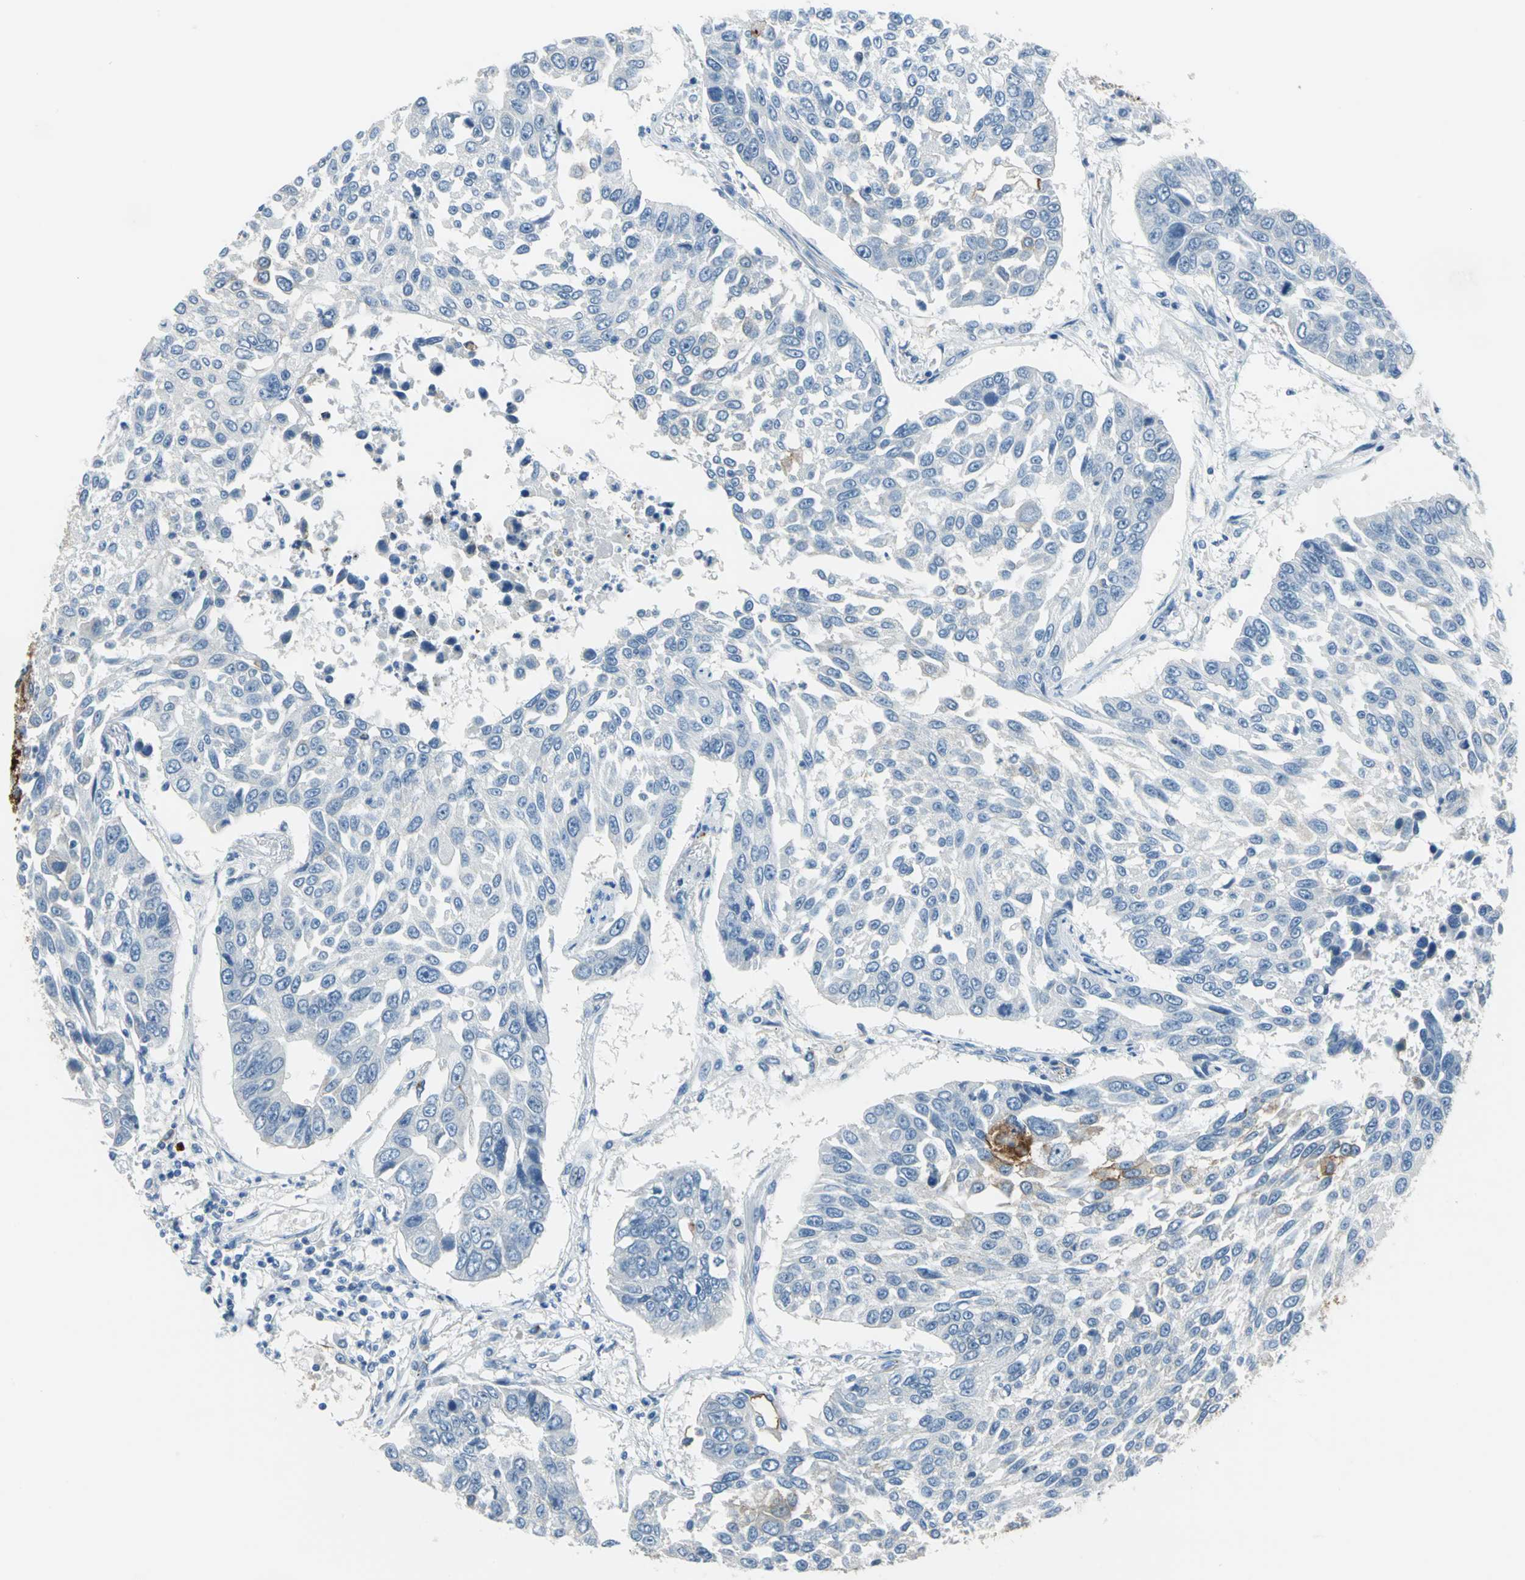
{"staining": {"intensity": "moderate", "quantity": "<25%", "location": "cytoplasmic/membranous"}, "tissue": "lung cancer", "cell_type": "Tumor cells", "image_type": "cancer", "snomed": [{"axis": "morphology", "description": "Squamous cell carcinoma, NOS"}, {"axis": "topography", "description": "Lung"}], "caption": "High-magnification brightfield microscopy of lung cancer stained with DAB (brown) and counterstained with hematoxylin (blue). tumor cells exhibit moderate cytoplasmic/membranous positivity is appreciated in about<25% of cells. The protein of interest is shown in brown color, while the nuclei are stained blue.", "gene": "MUC4", "patient": {"sex": "male", "age": 71}}